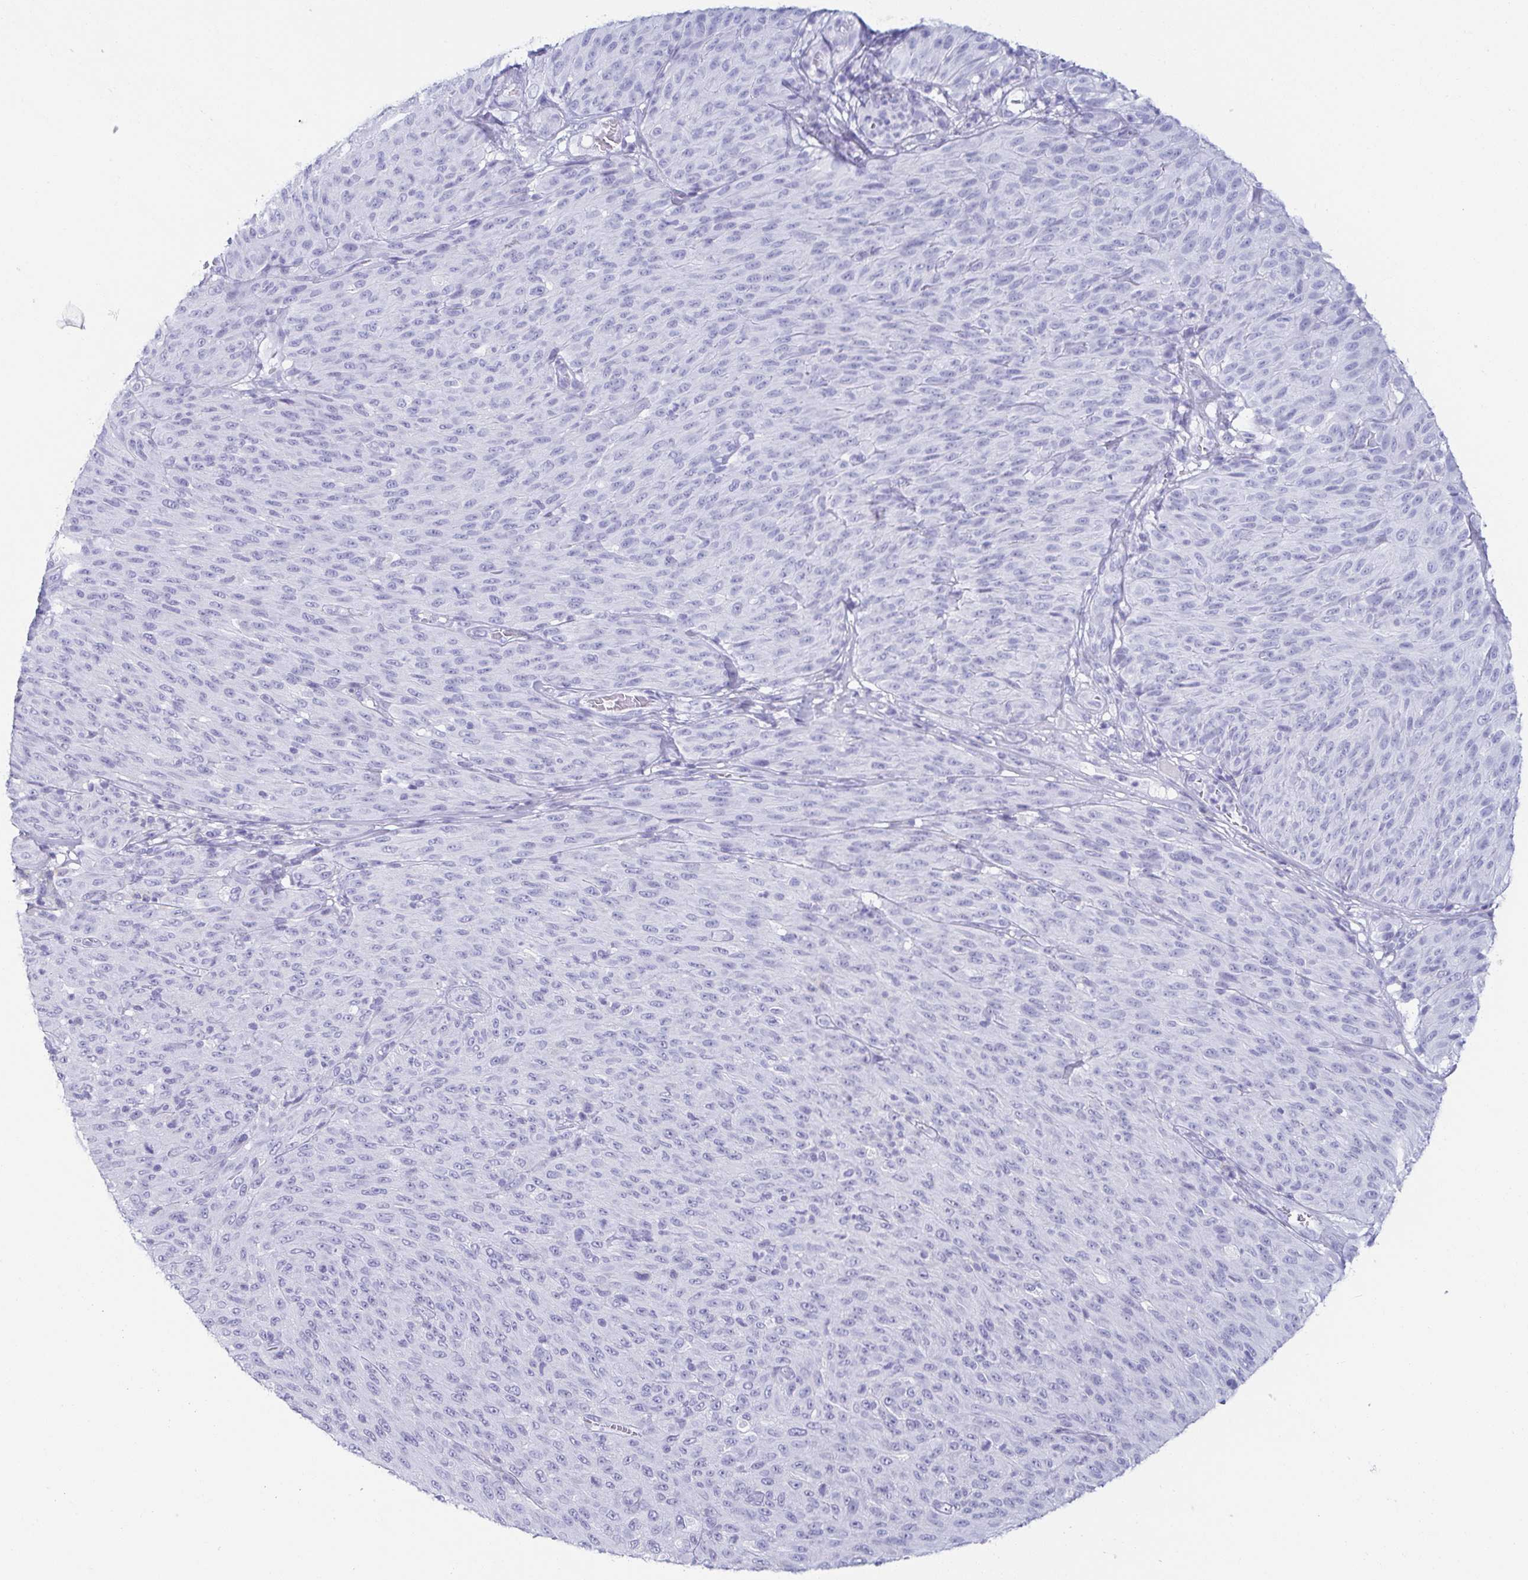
{"staining": {"intensity": "negative", "quantity": "none", "location": "none"}, "tissue": "melanoma", "cell_type": "Tumor cells", "image_type": "cancer", "snomed": [{"axis": "morphology", "description": "Malignant melanoma, NOS"}, {"axis": "topography", "description": "Skin"}], "caption": "High magnification brightfield microscopy of malignant melanoma stained with DAB (brown) and counterstained with hematoxylin (blue): tumor cells show no significant positivity. (DAB immunohistochemistry (IHC) with hematoxylin counter stain).", "gene": "ZG16B", "patient": {"sex": "male", "age": 85}}